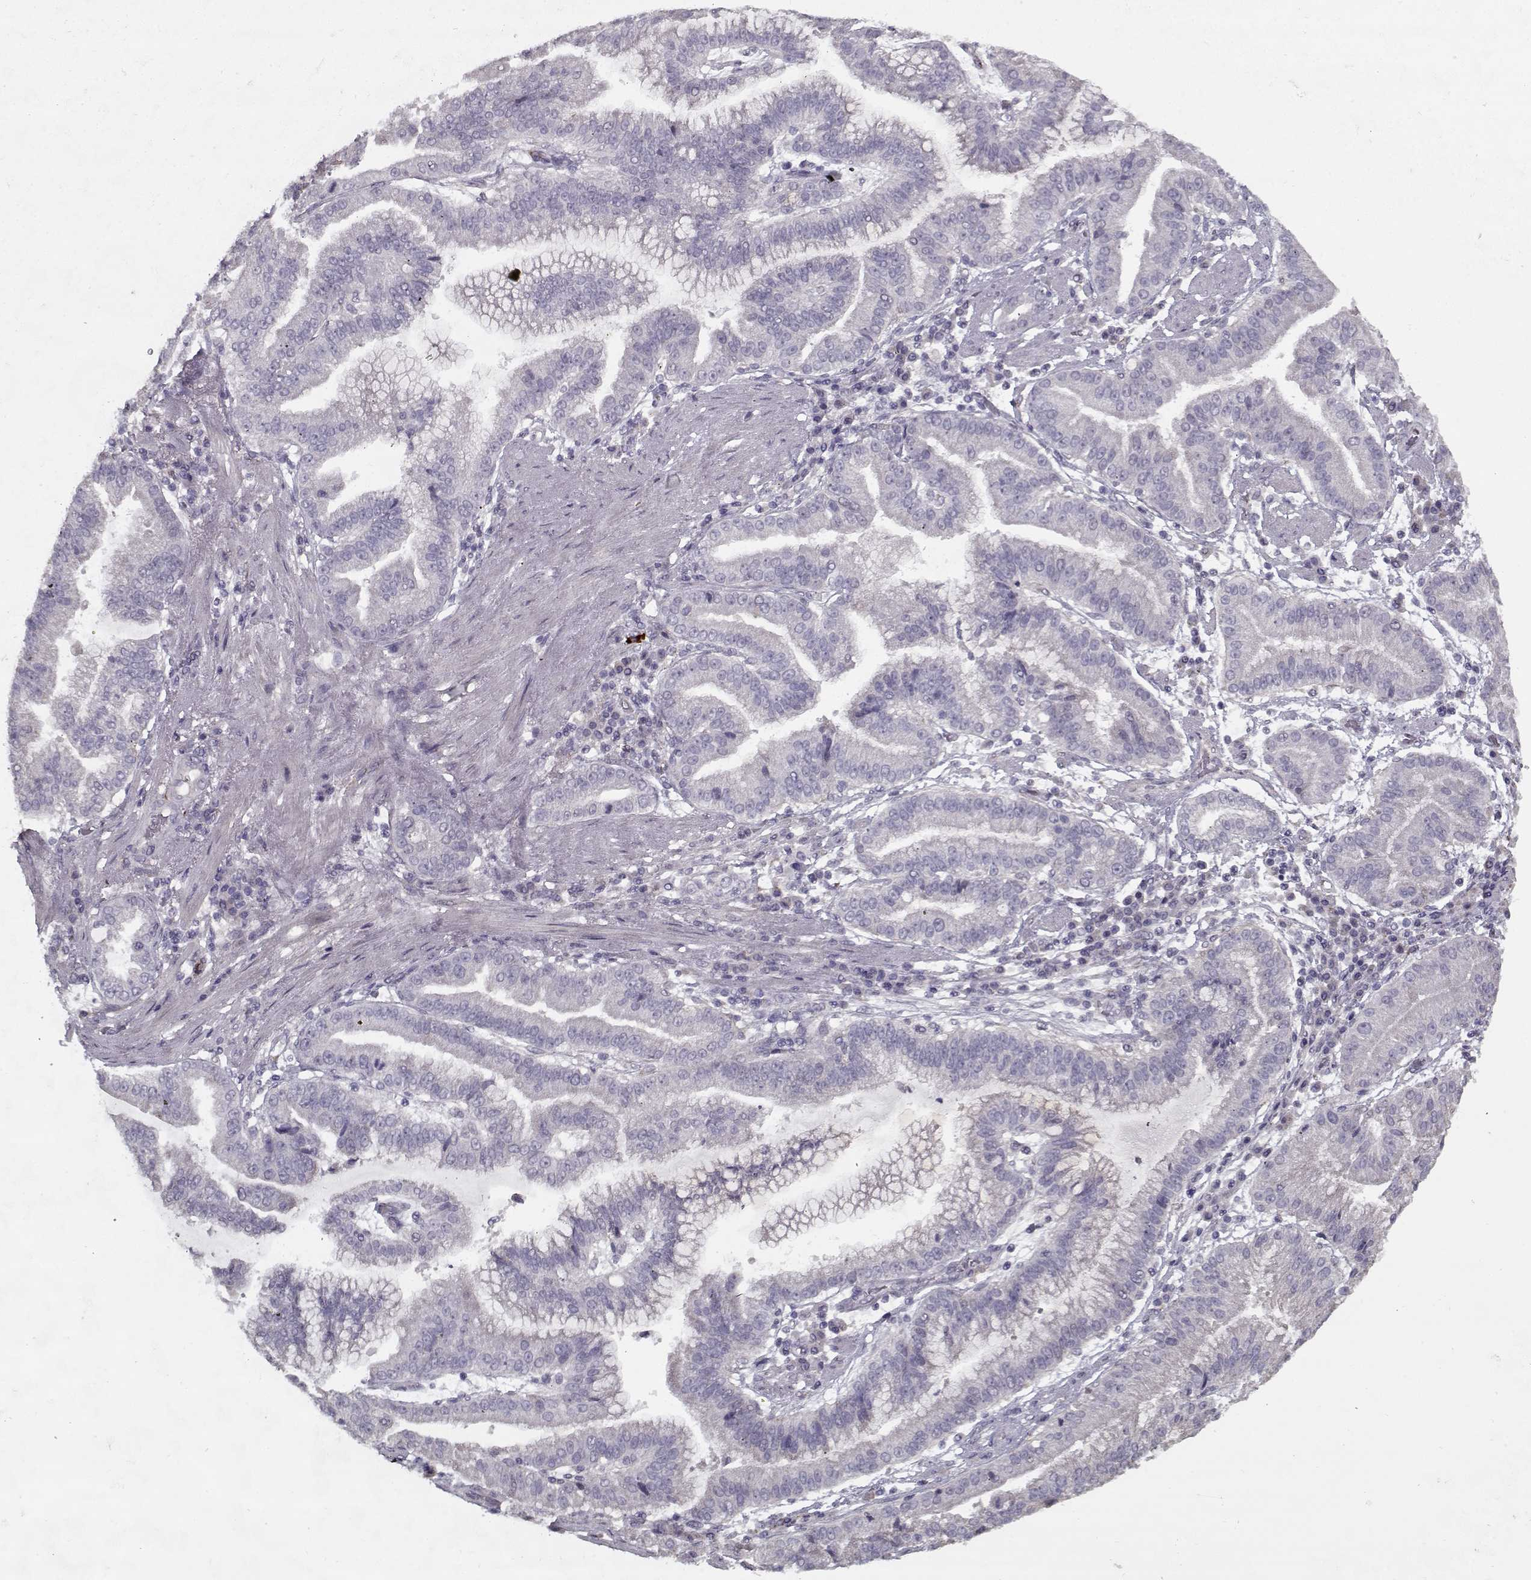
{"staining": {"intensity": "negative", "quantity": "none", "location": "none"}, "tissue": "stomach cancer", "cell_type": "Tumor cells", "image_type": "cancer", "snomed": [{"axis": "morphology", "description": "Adenocarcinoma, NOS"}, {"axis": "topography", "description": "Stomach"}], "caption": "DAB (3,3'-diaminobenzidine) immunohistochemical staining of human adenocarcinoma (stomach) demonstrates no significant positivity in tumor cells.", "gene": "LAMA2", "patient": {"sex": "male", "age": 83}}